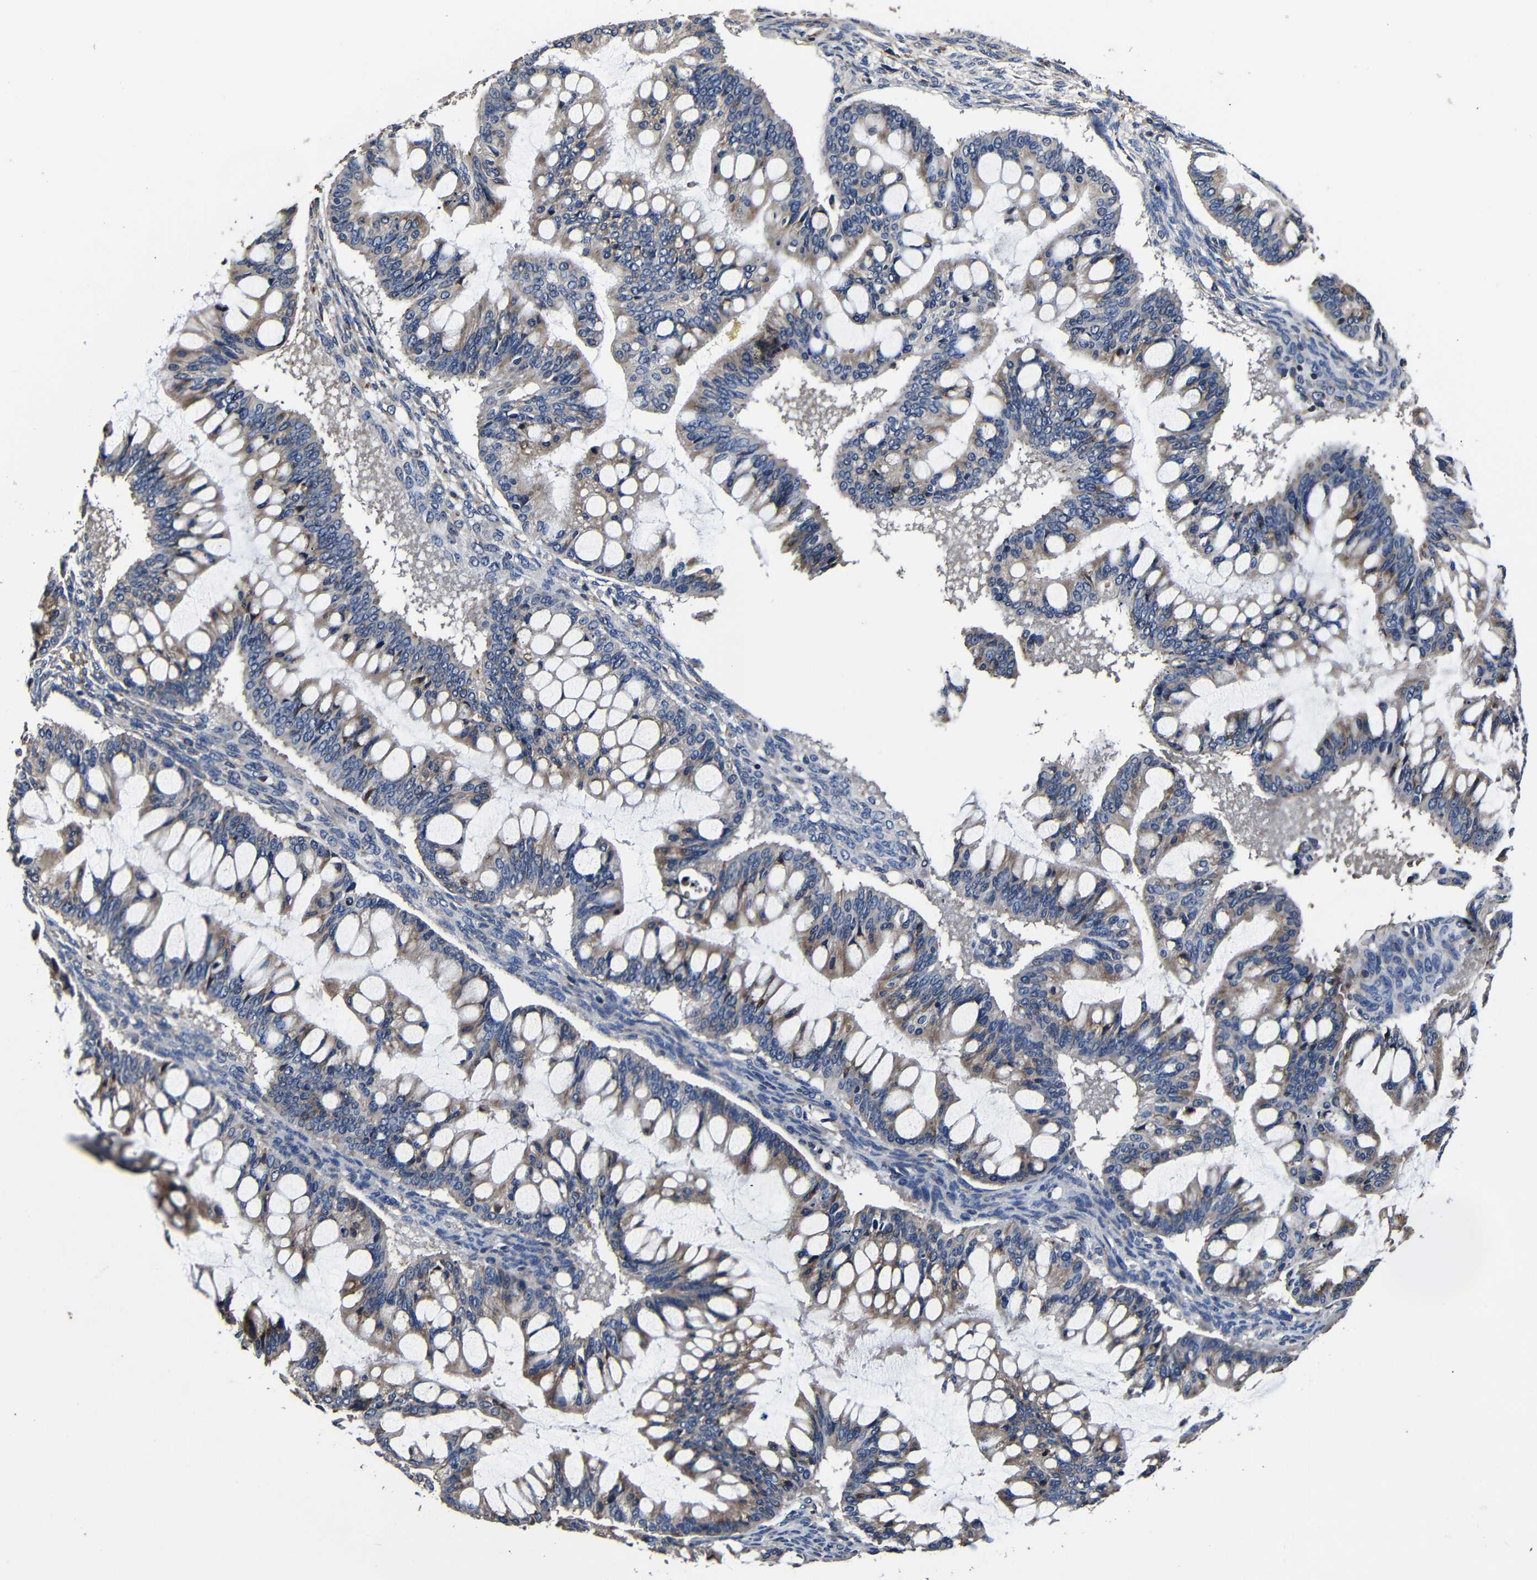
{"staining": {"intensity": "weak", "quantity": ">75%", "location": "cytoplasmic/membranous"}, "tissue": "ovarian cancer", "cell_type": "Tumor cells", "image_type": "cancer", "snomed": [{"axis": "morphology", "description": "Cystadenocarcinoma, mucinous, NOS"}, {"axis": "topography", "description": "Ovary"}], "caption": "Immunohistochemistry (DAB (3,3'-diaminobenzidine)) staining of human ovarian cancer (mucinous cystadenocarcinoma) exhibits weak cytoplasmic/membranous protein positivity in about >75% of tumor cells.", "gene": "SCN9A", "patient": {"sex": "female", "age": 73}}